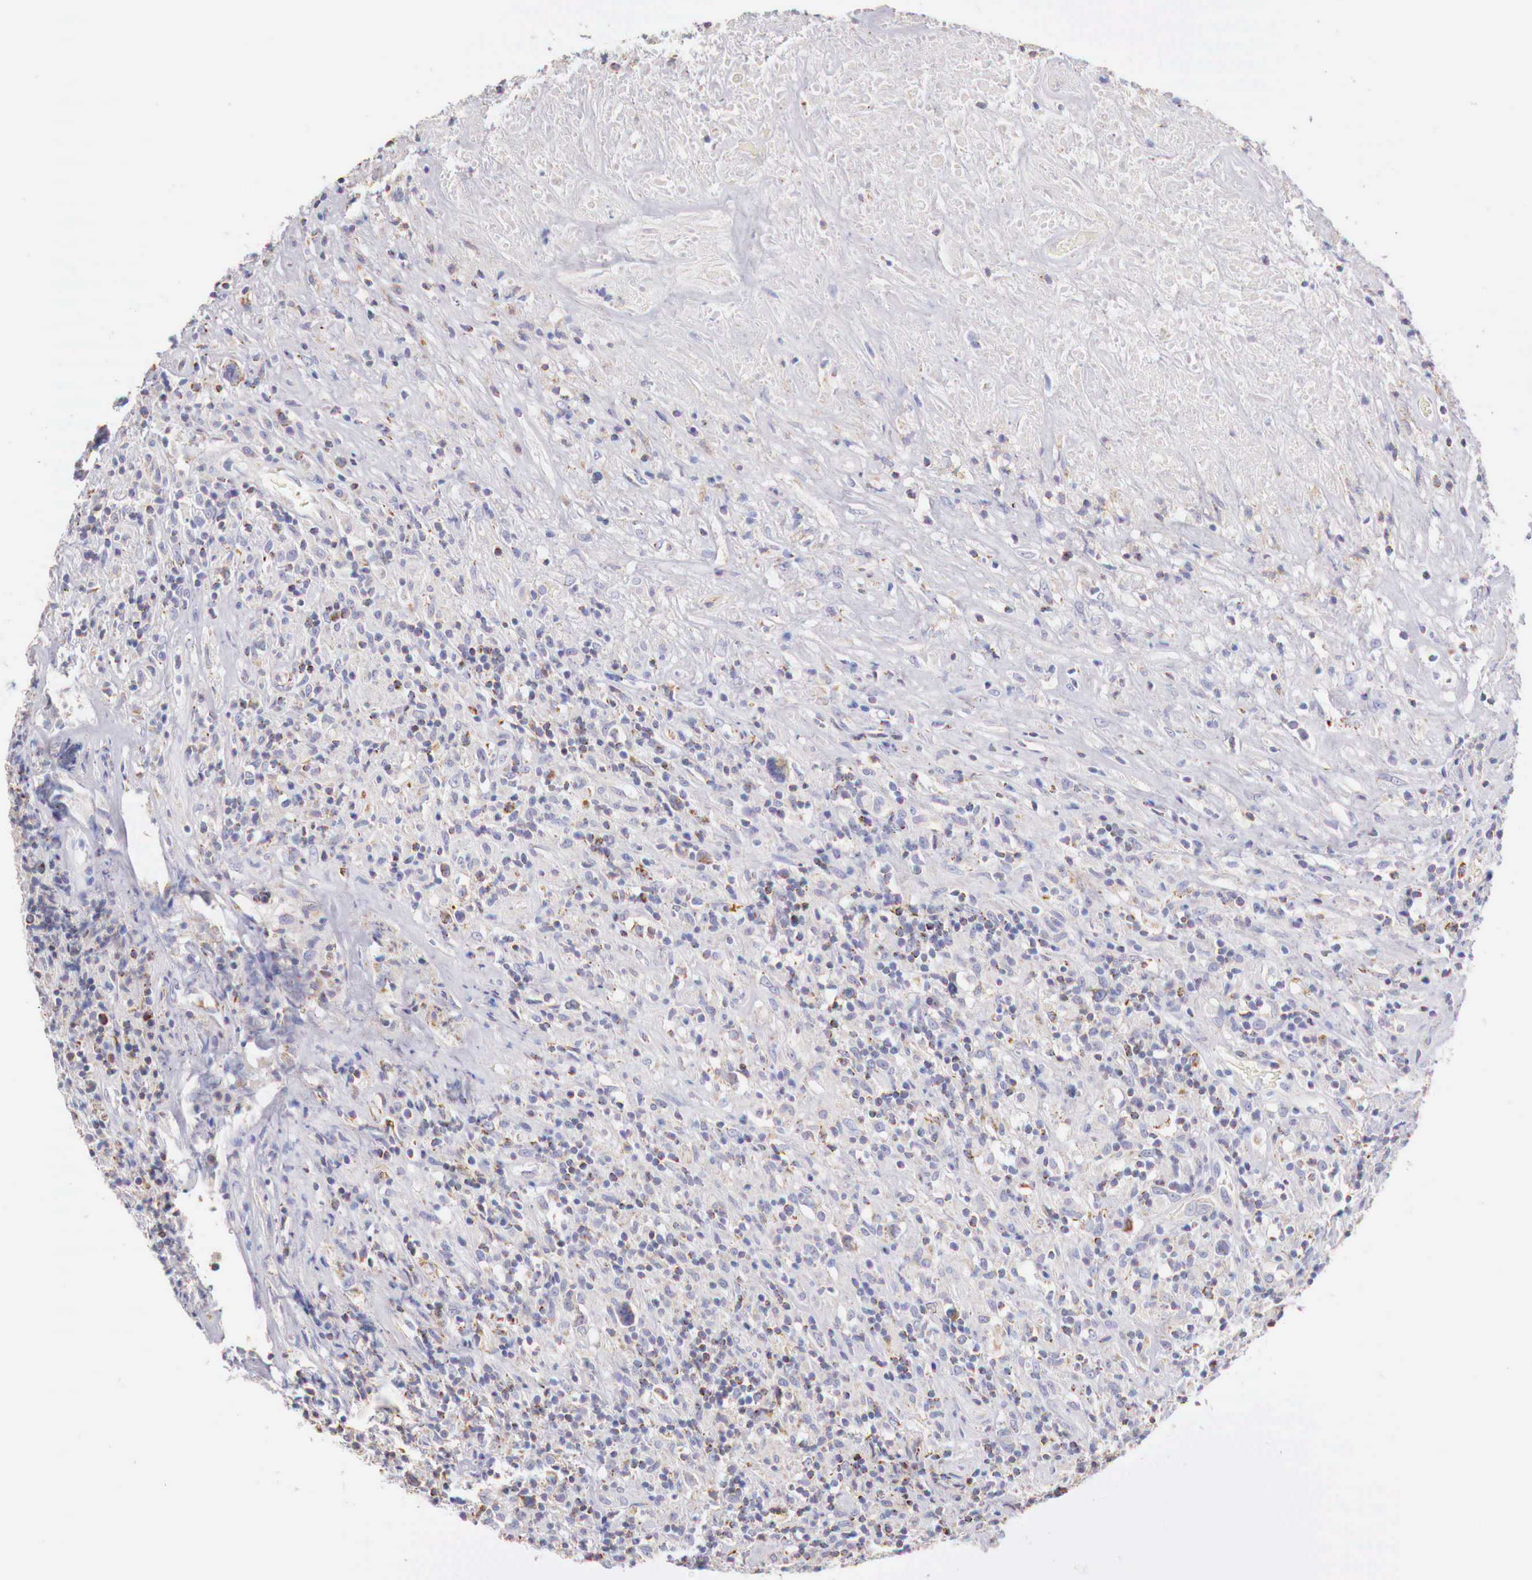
{"staining": {"intensity": "weak", "quantity": "<25%", "location": "cytoplasmic/membranous"}, "tissue": "lymphoma", "cell_type": "Tumor cells", "image_type": "cancer", "snomed": [{"axis": "morphology", "description": "Hodgkin's disease, NOS"}, {"axis": "topography", "description": "Lymph node"}], "caption": "Tumor cells are negative for protein expression in human lymphoma. Nuclei are stained in blue.", "gene": "IDH3G", "patient": {"sex": "male", "age": 46}}